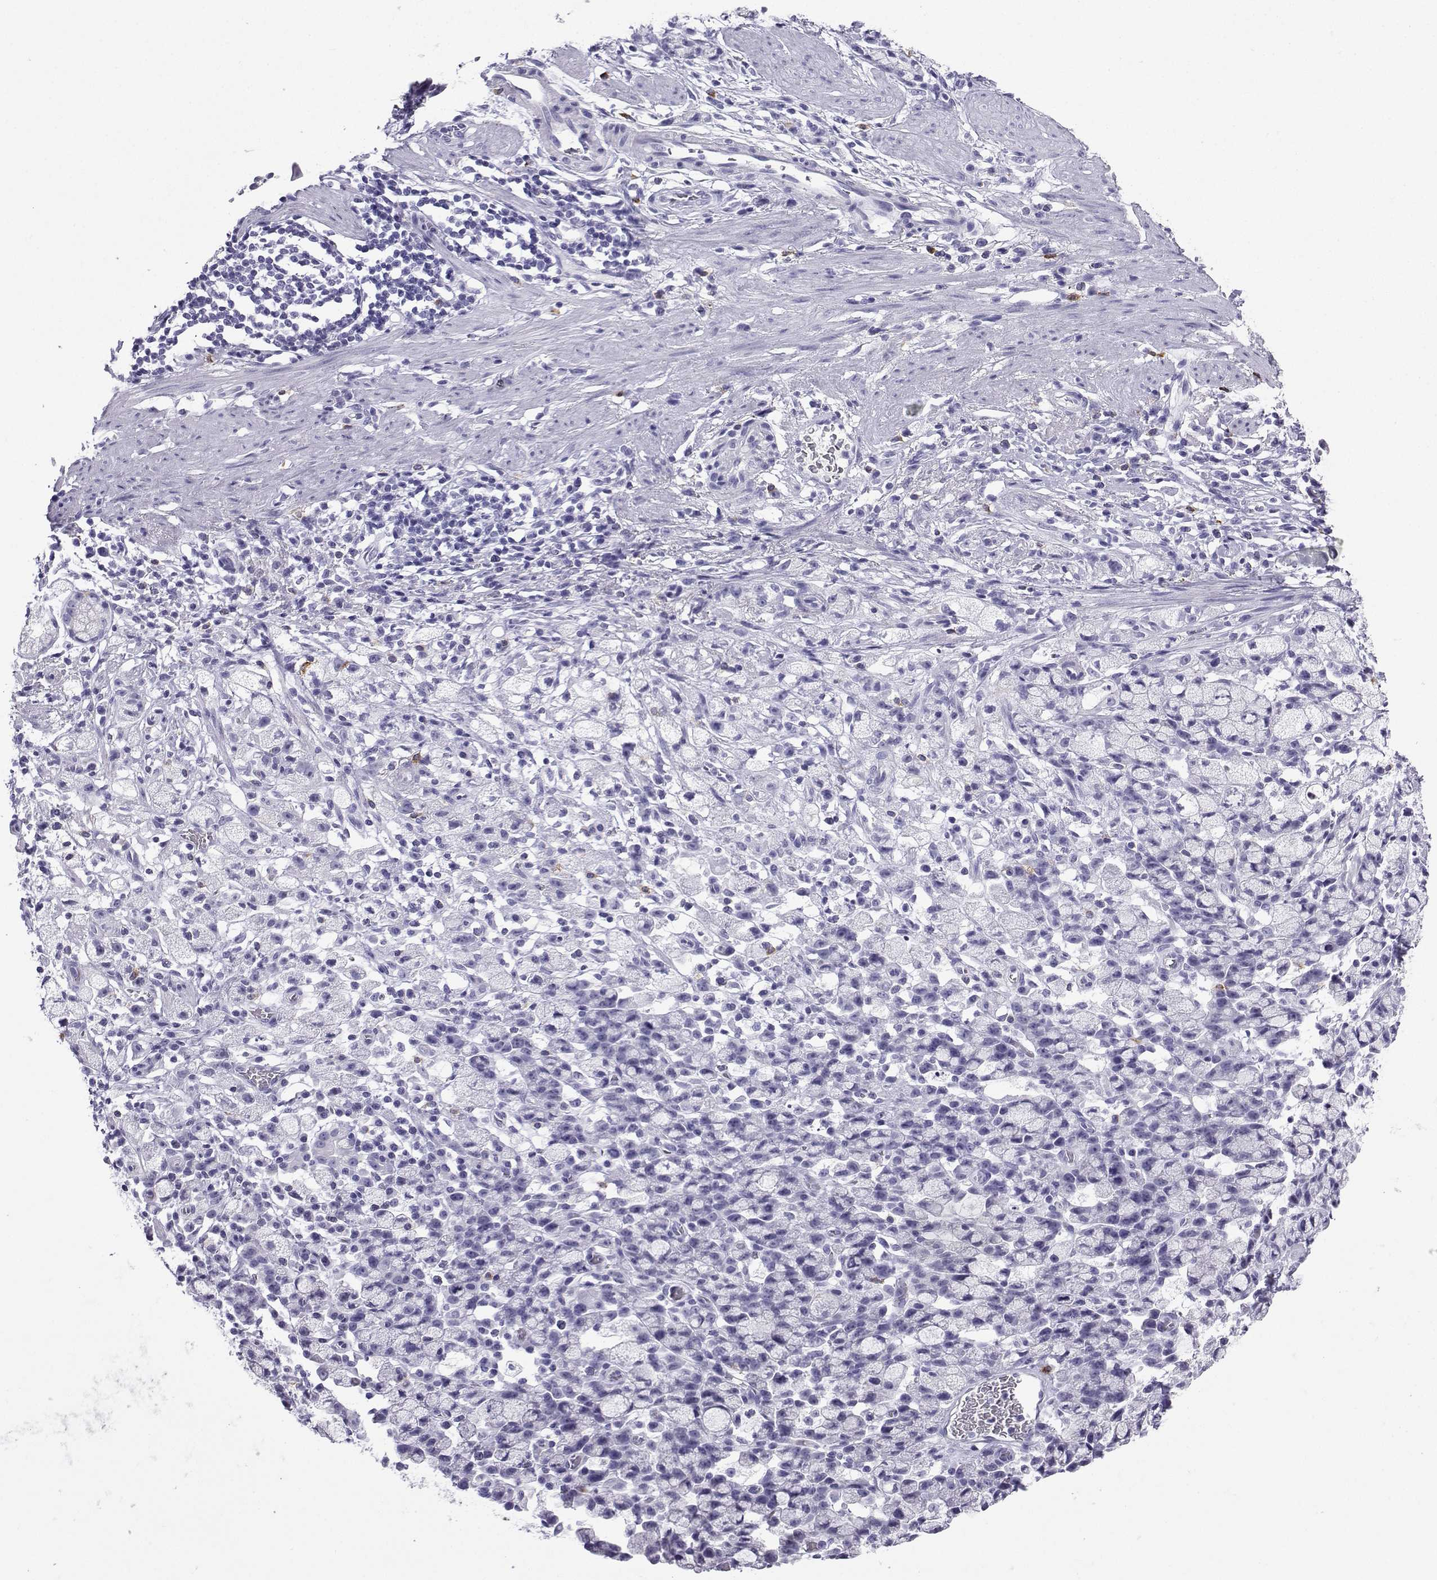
{"staining": {"intensity": "negative", "quantity": "none", "location": "none"}, "tissue": "stomach cancer", "cell_type": "Tumor cells", "image_type": "cancer", "snomed": [{"axis": "morphology", "description": "Adenocarcinoma, NOS"}, {"axis": "topography", "description": "Stomach"}], "caption": "DAB immunohistochemical staining of stomach adenocarcinoma shows no significant expression in tumor cells. Brightfield microscopy of IHC stained with DAB (brown) and hematoxylin (blue), captured at high magnification.", "gene": "SLC18A2", "patient": {"sex": "male", "age": 58}}